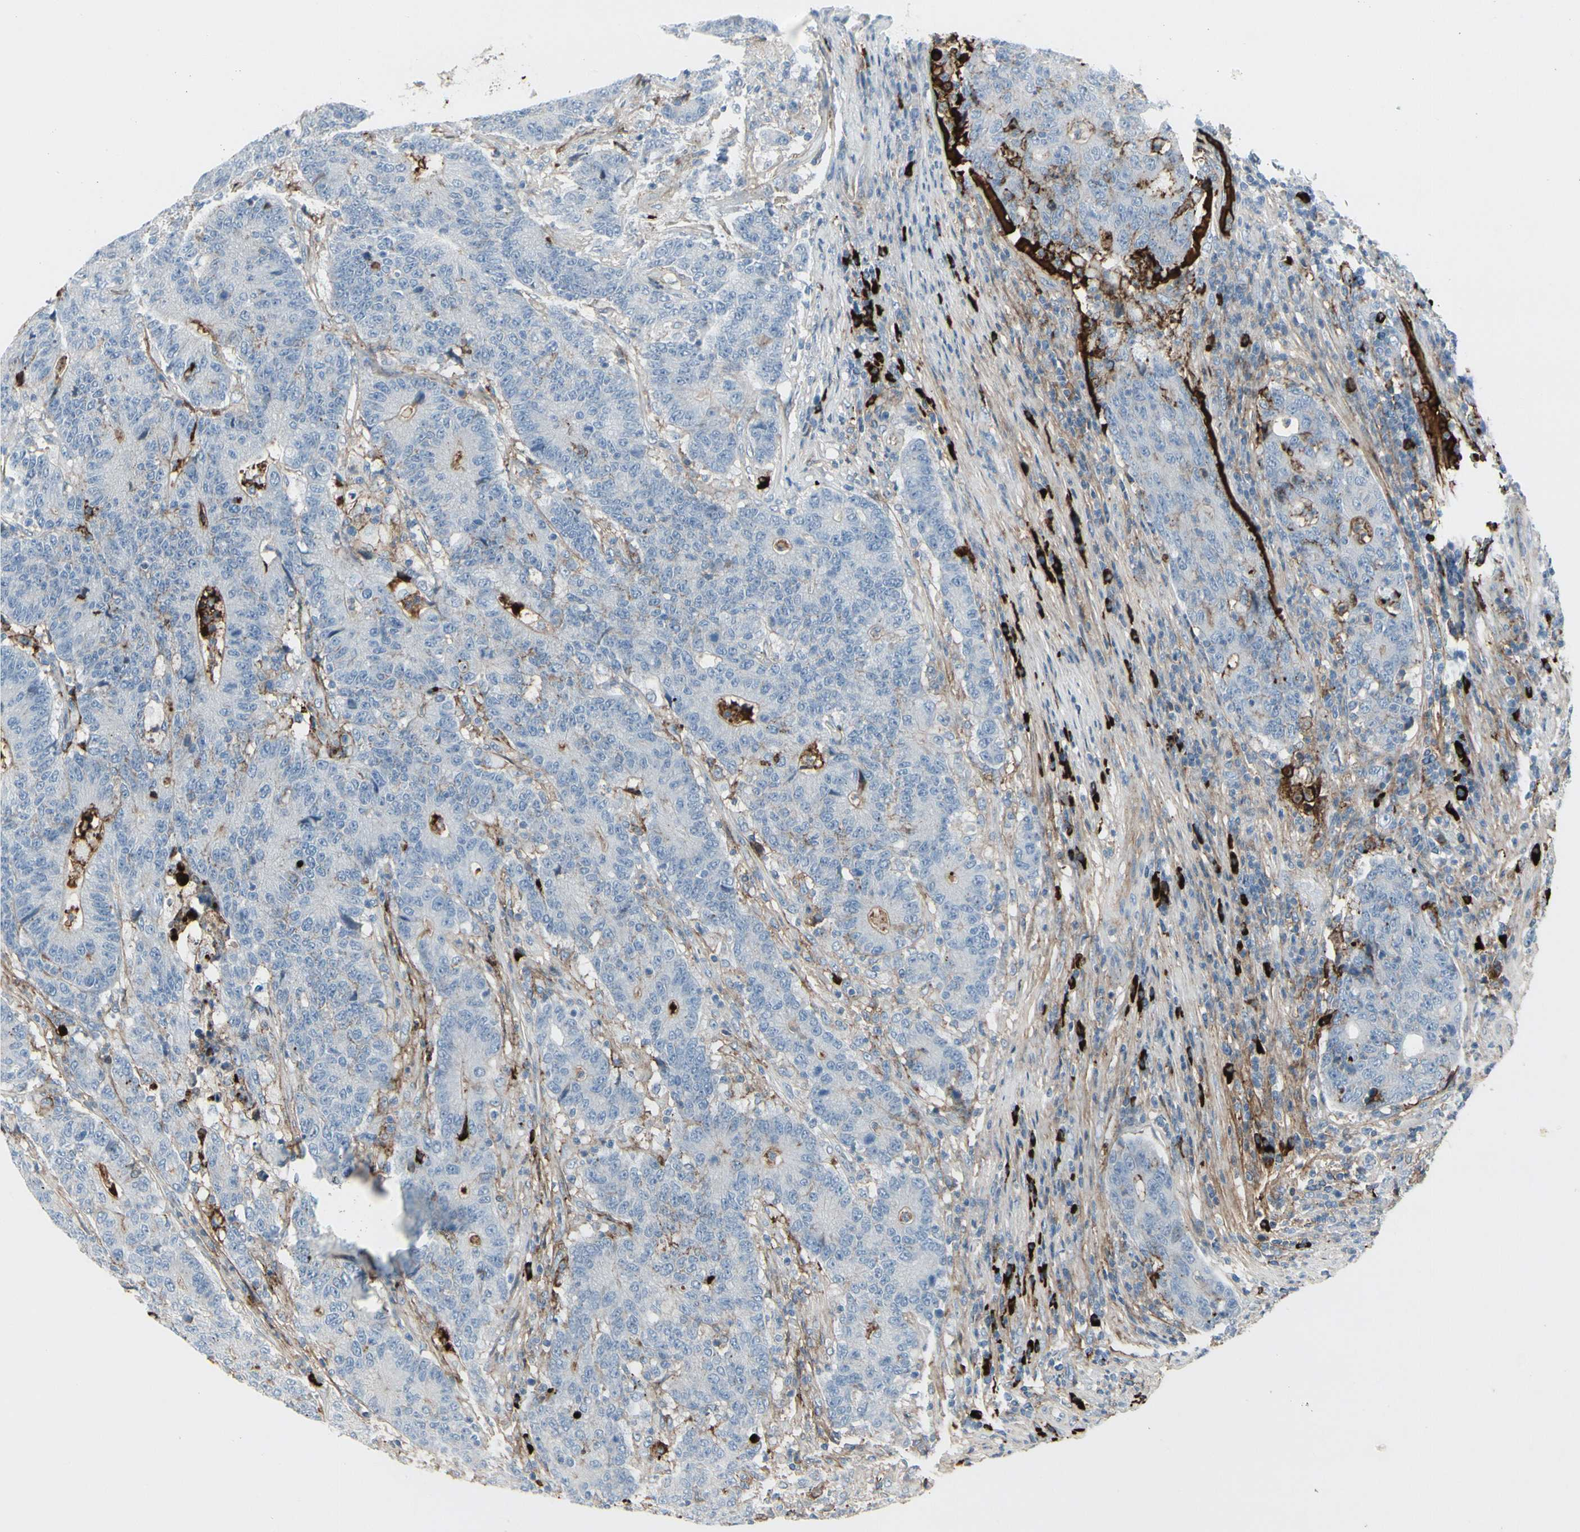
{"staining": {"intensity": "negative", "quantity": "none", "location": "none"}, "tissue": "colorectal cancer", "cell_type": "Tumor cells", "image_type": "cancer", "snomed": [{"axis": "morphology", "description": "Normal tissue, NOS"}, {"axis": "morphology", "description": "Adenocarcinoma, NOS"}, {"axis": "topography", "description": "Colon"}], "caption": "Immunohistochemical staining of human colorectal cancer shows no significant staining in tumor cells.", "gene": "IGHG1", "patient": {"sex": "female", "age": 75}}